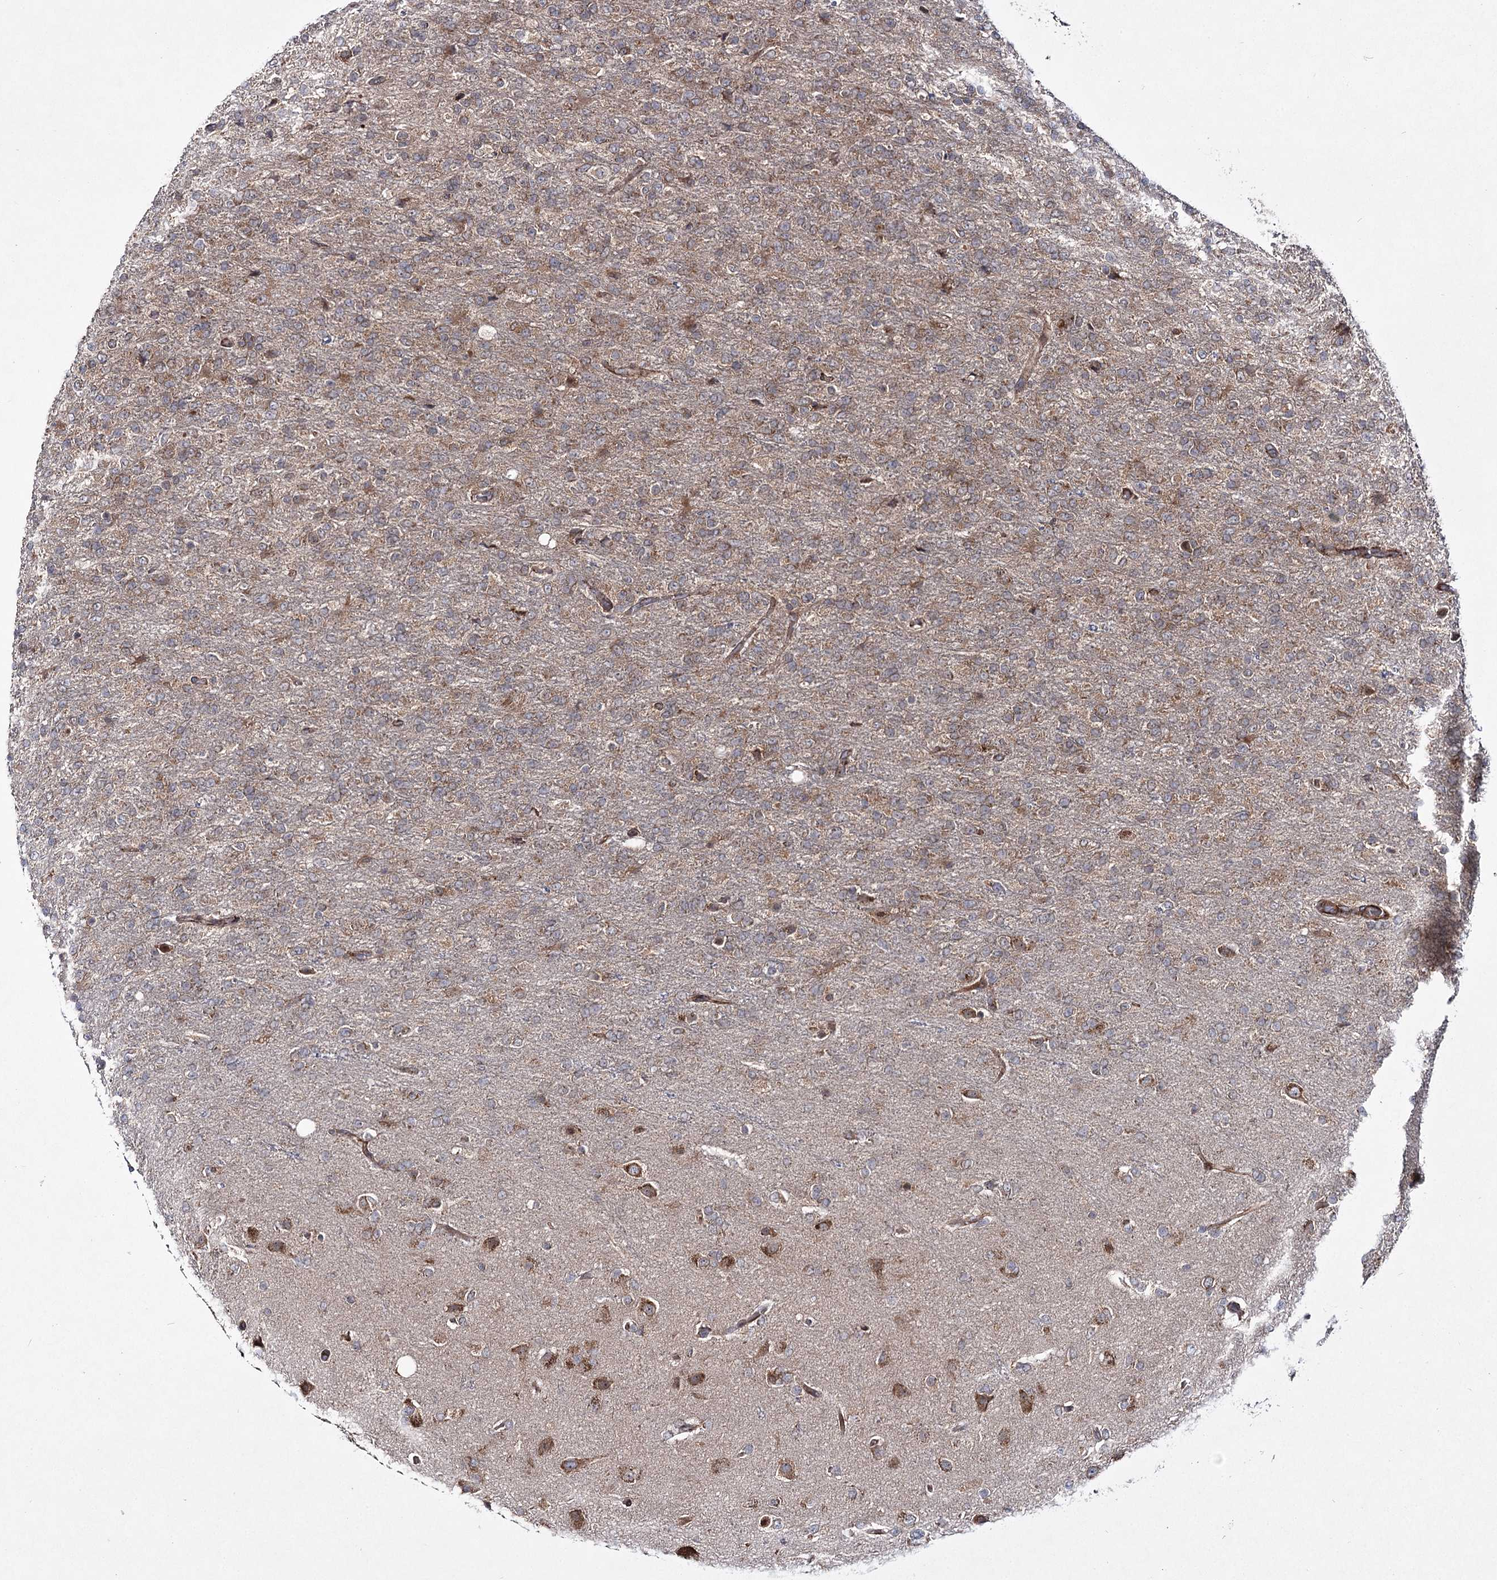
{"staining": {"intensity": "weak", "quantity": "<25%", "location": "cytoplasmic/membranous"}, "tissue": "glioma", "cell_type": "Tumor cells", "image_type": "cancer", "snomed": [{"axis": "morphology", "description": "Glioma, malignant, High grade"}, {"axis": "topography", "description": "Brain"}], "caption": "IHC histopathology image of human glioma stained for a protein (brown), which reveals no staining in tumor cells. Brightfield microscopy of IHC stained with DAB (brown) and hematoxylin (blue), captured at high magnification.", "gene": "HECTD2", "patient": {"sex": "female", "age": 74}}